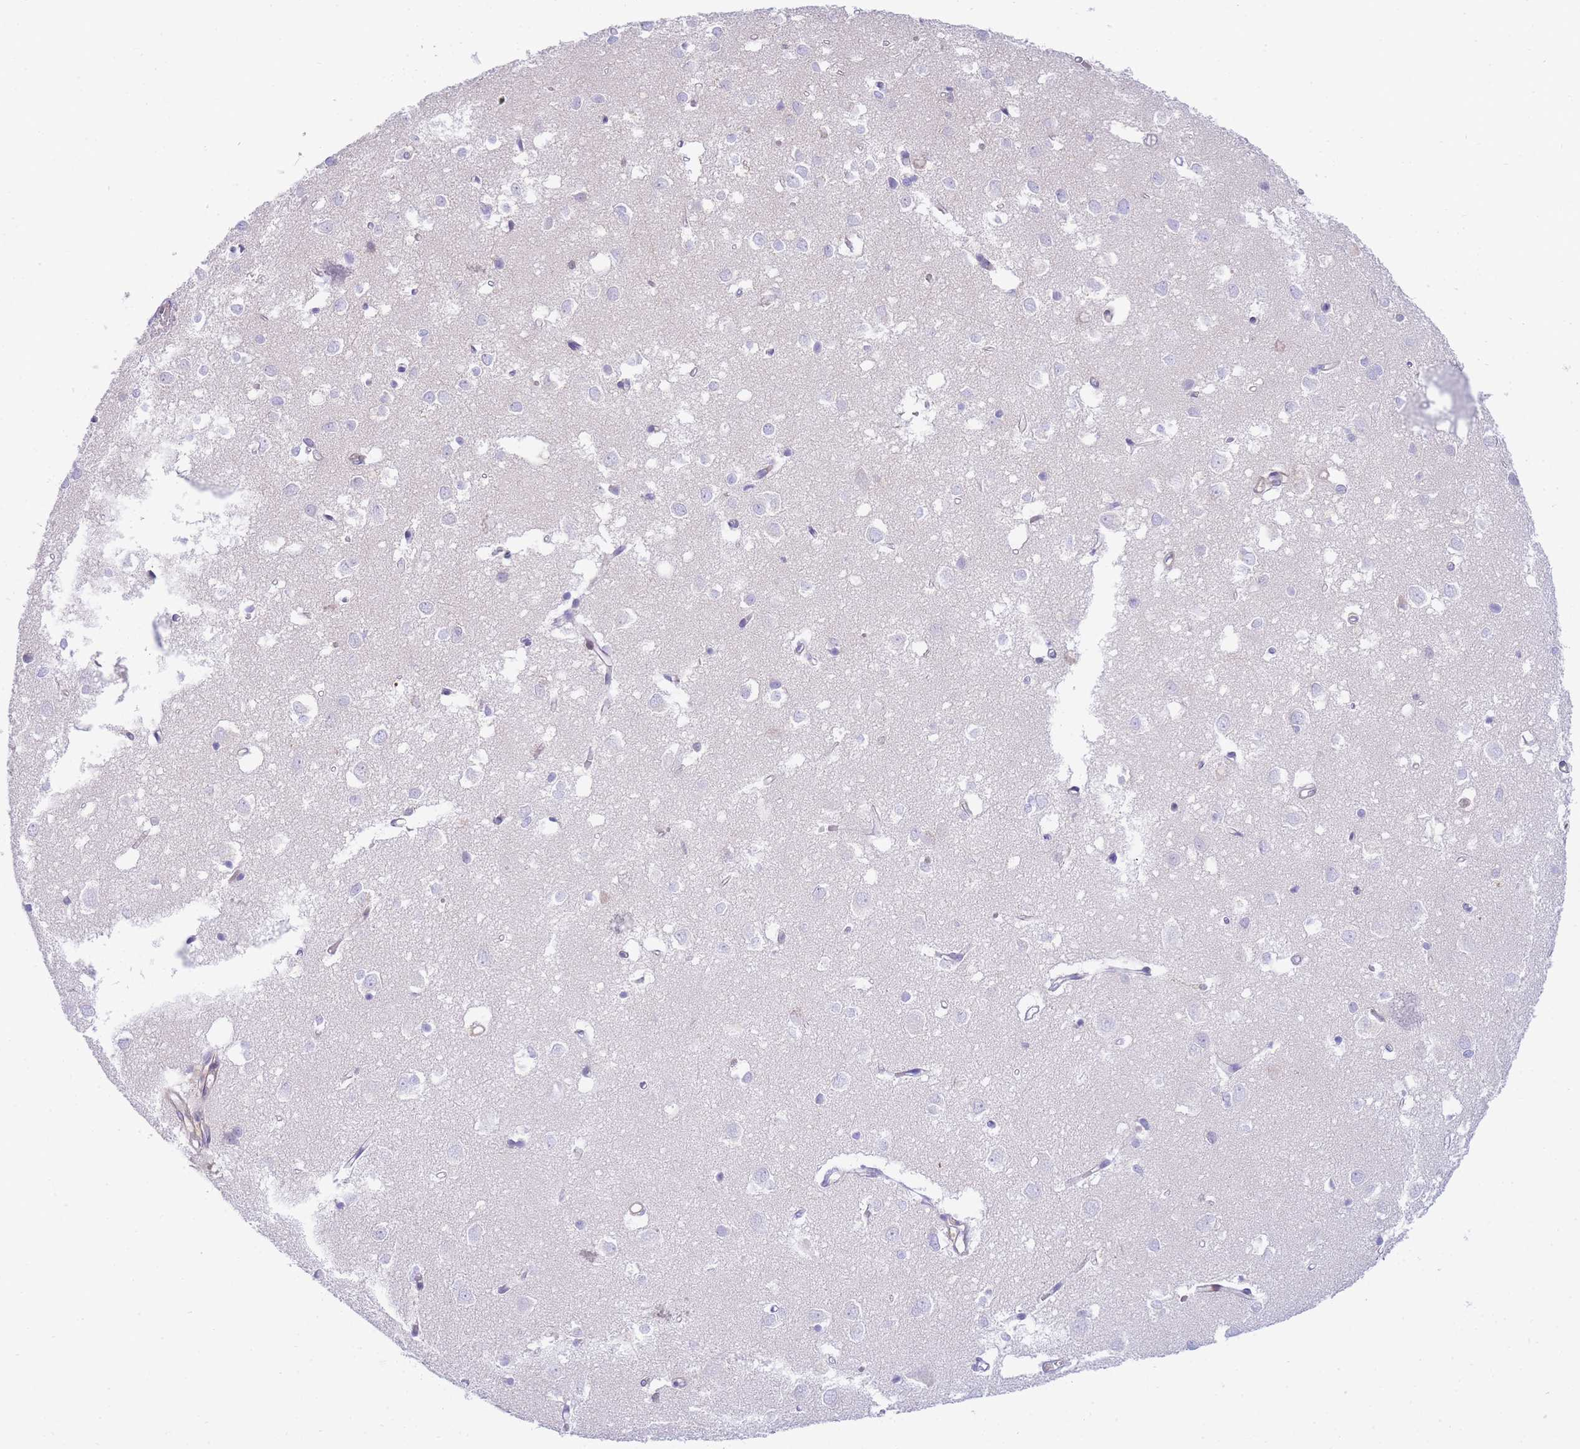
{"staining": {"intensity": "moderate", "quantity": "<25%", "location": "cytoplasmic/membranous"}, "tissue": "cerebral cortex", "cell_type": "Endothelial cells", "image_type": "normal", "snomed": [{"axis": "morphology", "description": "Normal tissue, NOS"}, {"axis": "topography", "description": "Cerebral cortex"}], "caption": "This is an image of immunohistochemistry staining of normal cerebral cortex, which shows moderate positivity in the cytoplasmic/membranous of endothelial cells.", "gene": "FBN3", "patient": {"sex": "female", "age": 64}}